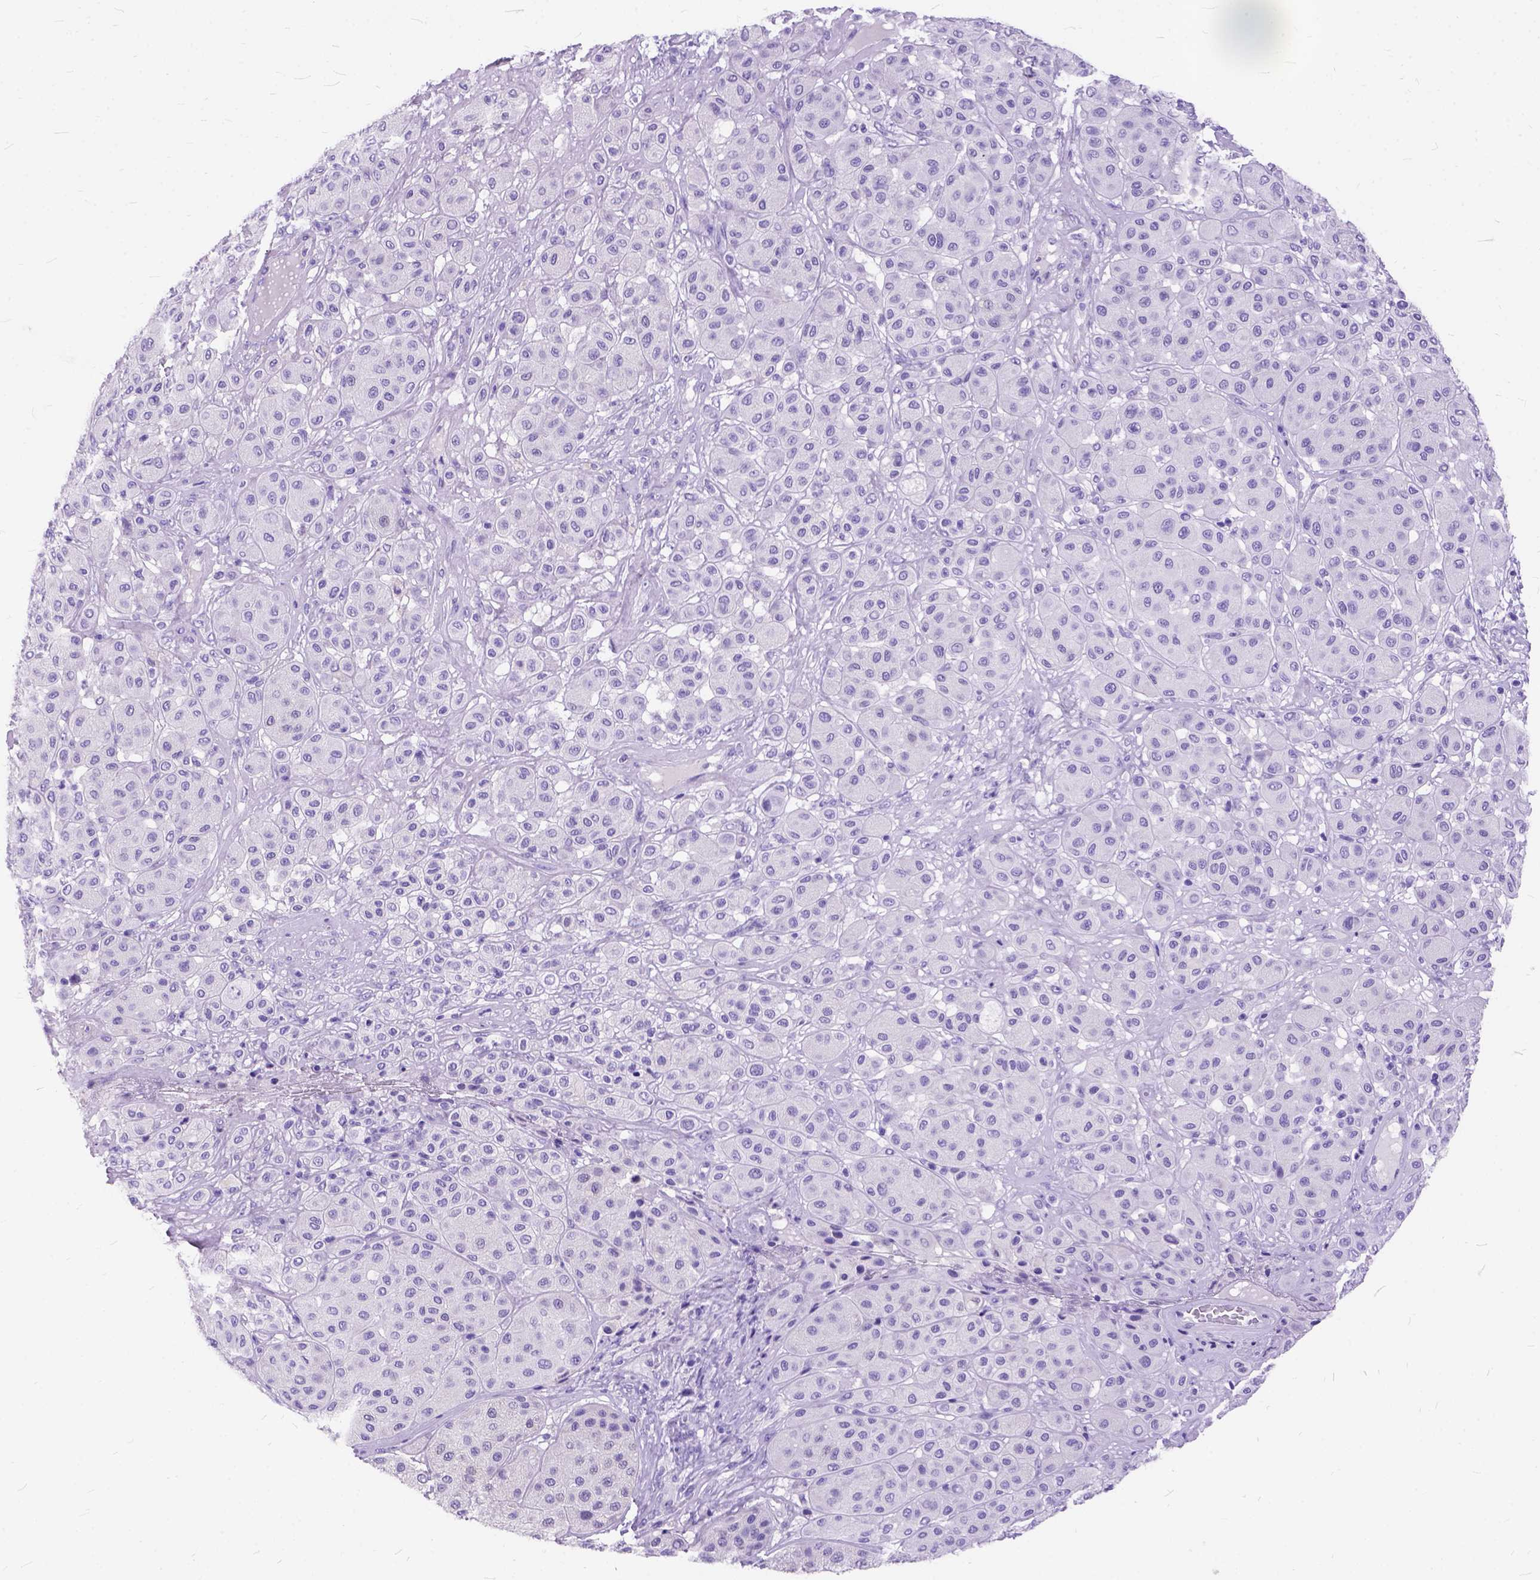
{"staining": {"intensity": "negative", "quantity": "none", "location": "none"}, "tissue": "melanoma", "cell_type": "Tumor cells", "image_type": "cancer", "snomed": [{"axis": "morphology", "description": "Malignant melanoma, Metastatic site"}, {"axis": "topography", "description": "Smooth muscle"}], "caption": "This is an immunohistochemistry (IHC) histopathology image of human malignant melanoma (metastatic site). There is no expression in tumor cells.", "gene": "C1QTNF3", "patient": {"sex": "male", "age": 41}}